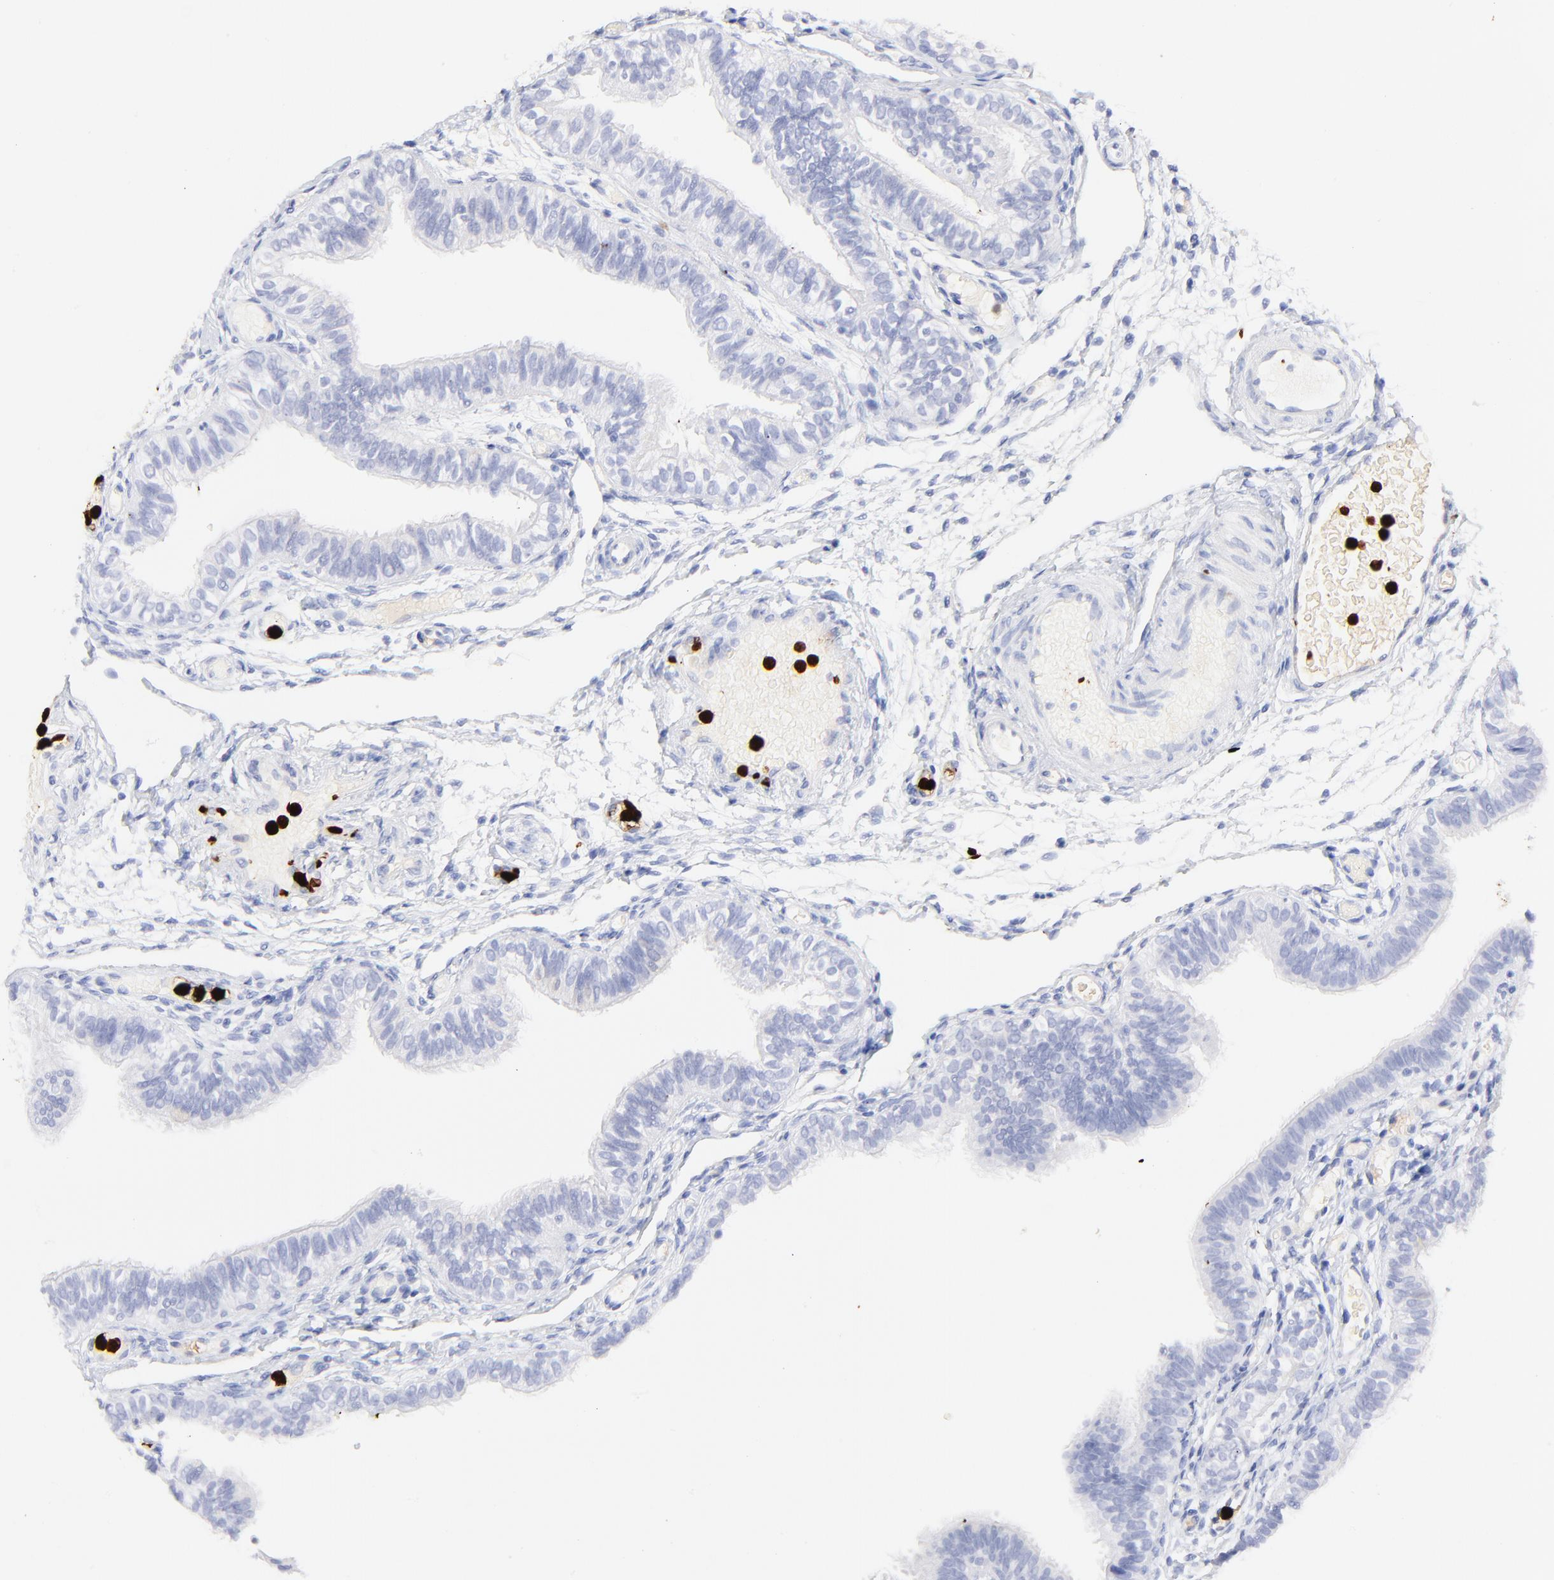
{"staining": {"intensity": "negative", "quantity": "none", "location": "none"}, "tissue": "fallopian tube", "cell_type": "Glandular cells", "image_type": "normal", "snomed": [{"axis": "morphology", "description": "Normal tissue, NOS"}, {"axis": "morphology", "description": "Dermoid, NOS"}, {"axis": "topography", "description": "Fallopian tube"}], "caption": "This is a photomicrograph of immunohistochemistry (IHC) staining of unremarkable fallopian tube, which shows no expression in glandular cells. (Brightfield microscopy of DAB (3,3'-diaminobenzidine) immunohistochemistry at high magnification).", "gene": "S100A12", "patient": {"sex": "female", "age": 33}}